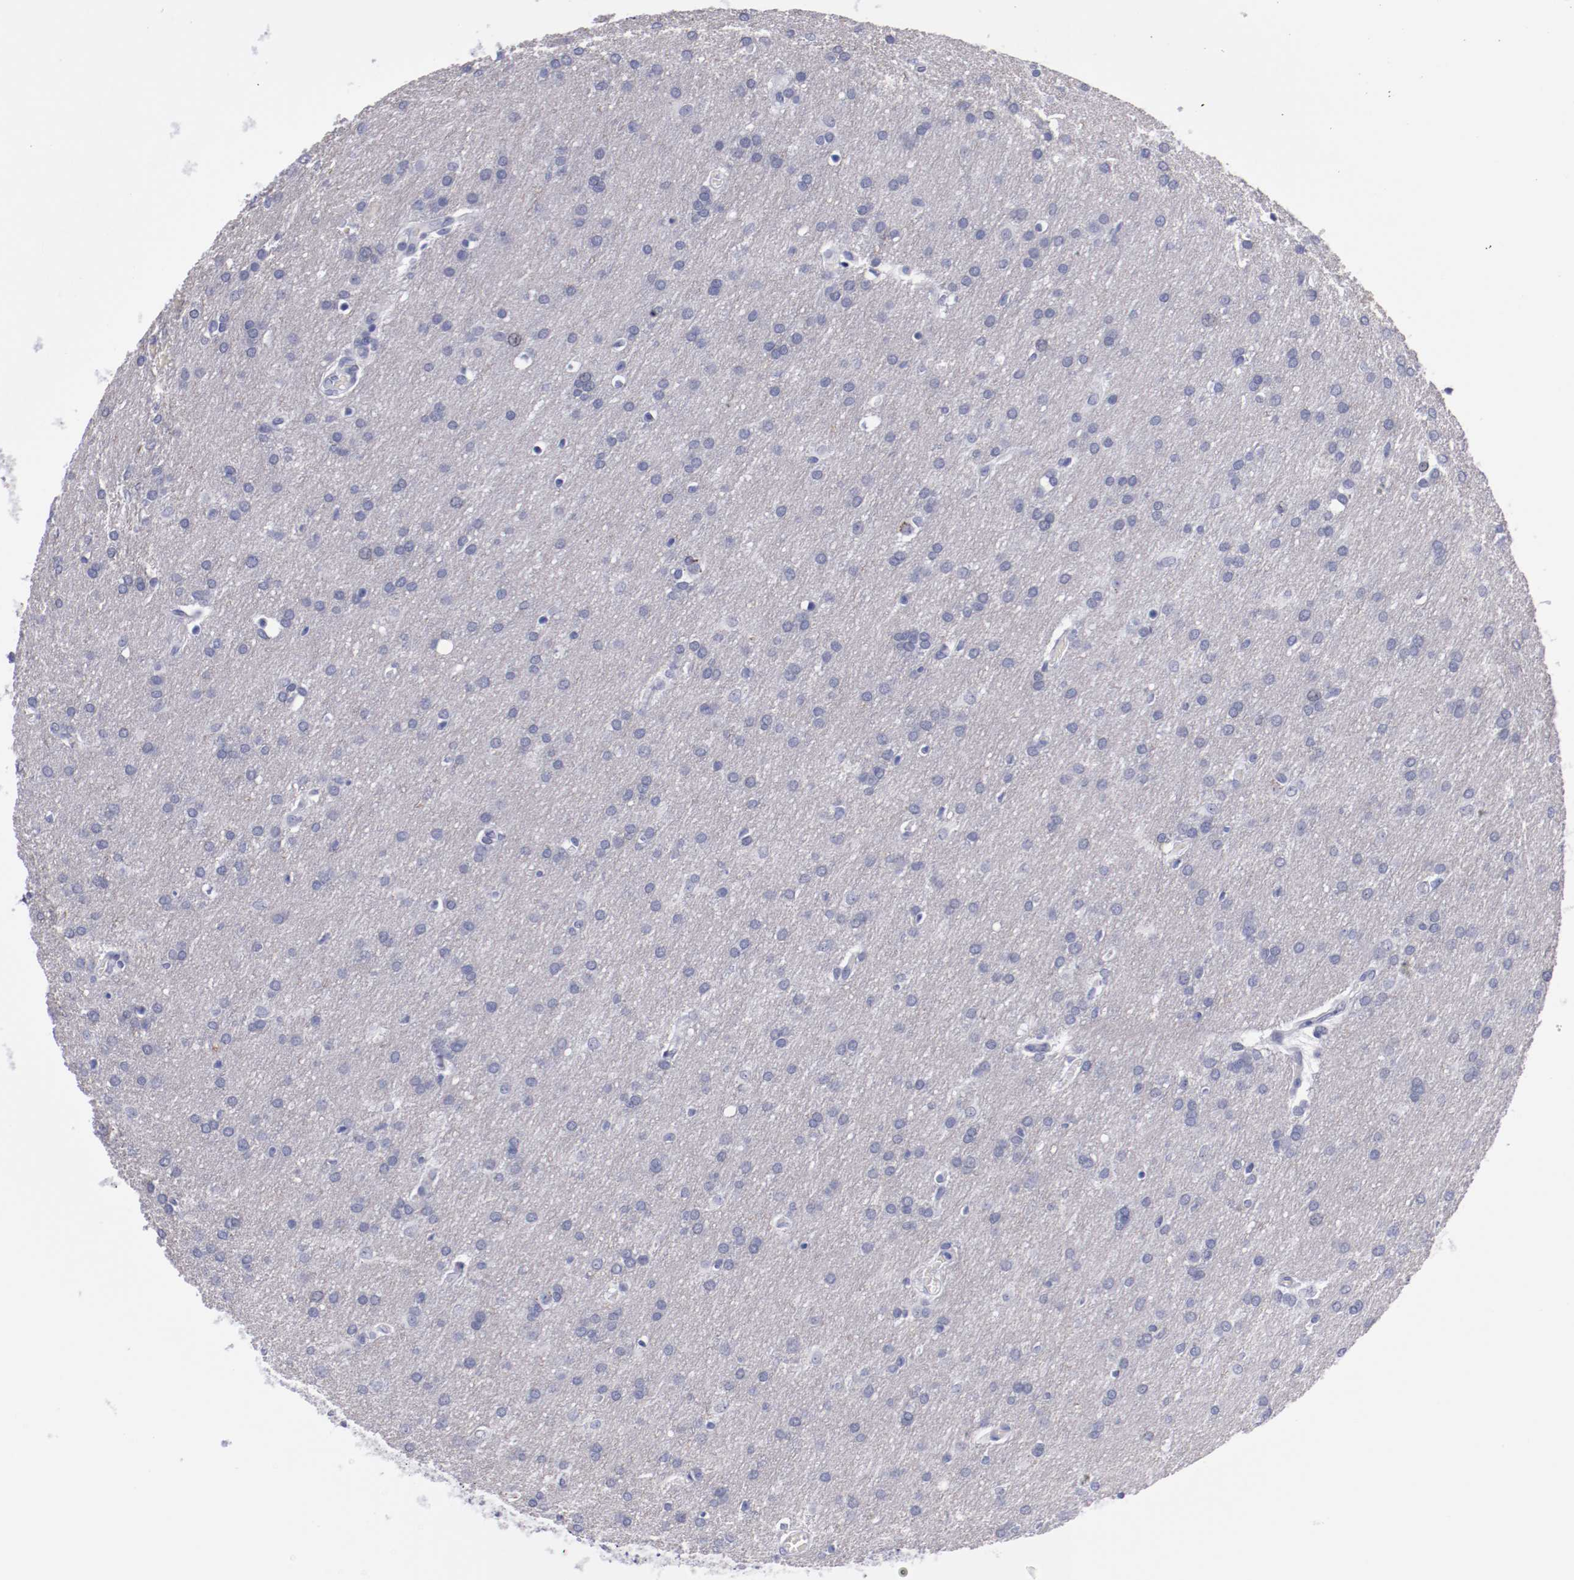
{"staining": {"intensity": "negative", "quantity": "none", "location": "none"}, "tissue": "glioma", "cell_type": "Tumor cells", "image_type": "cancer", "snomed": [{"axis": "morphology", "description": "Glioma, malignant, Low grade"}, {"axis": "topography", "description": "Brain"}], "caption": "This is a micrograph of immunohistochemistry staining of malignant glioma (low-grade), which shows no expression in tumor cells.", "gene": "HNF1B", "patient": {"sex": "female", "age": 32}}